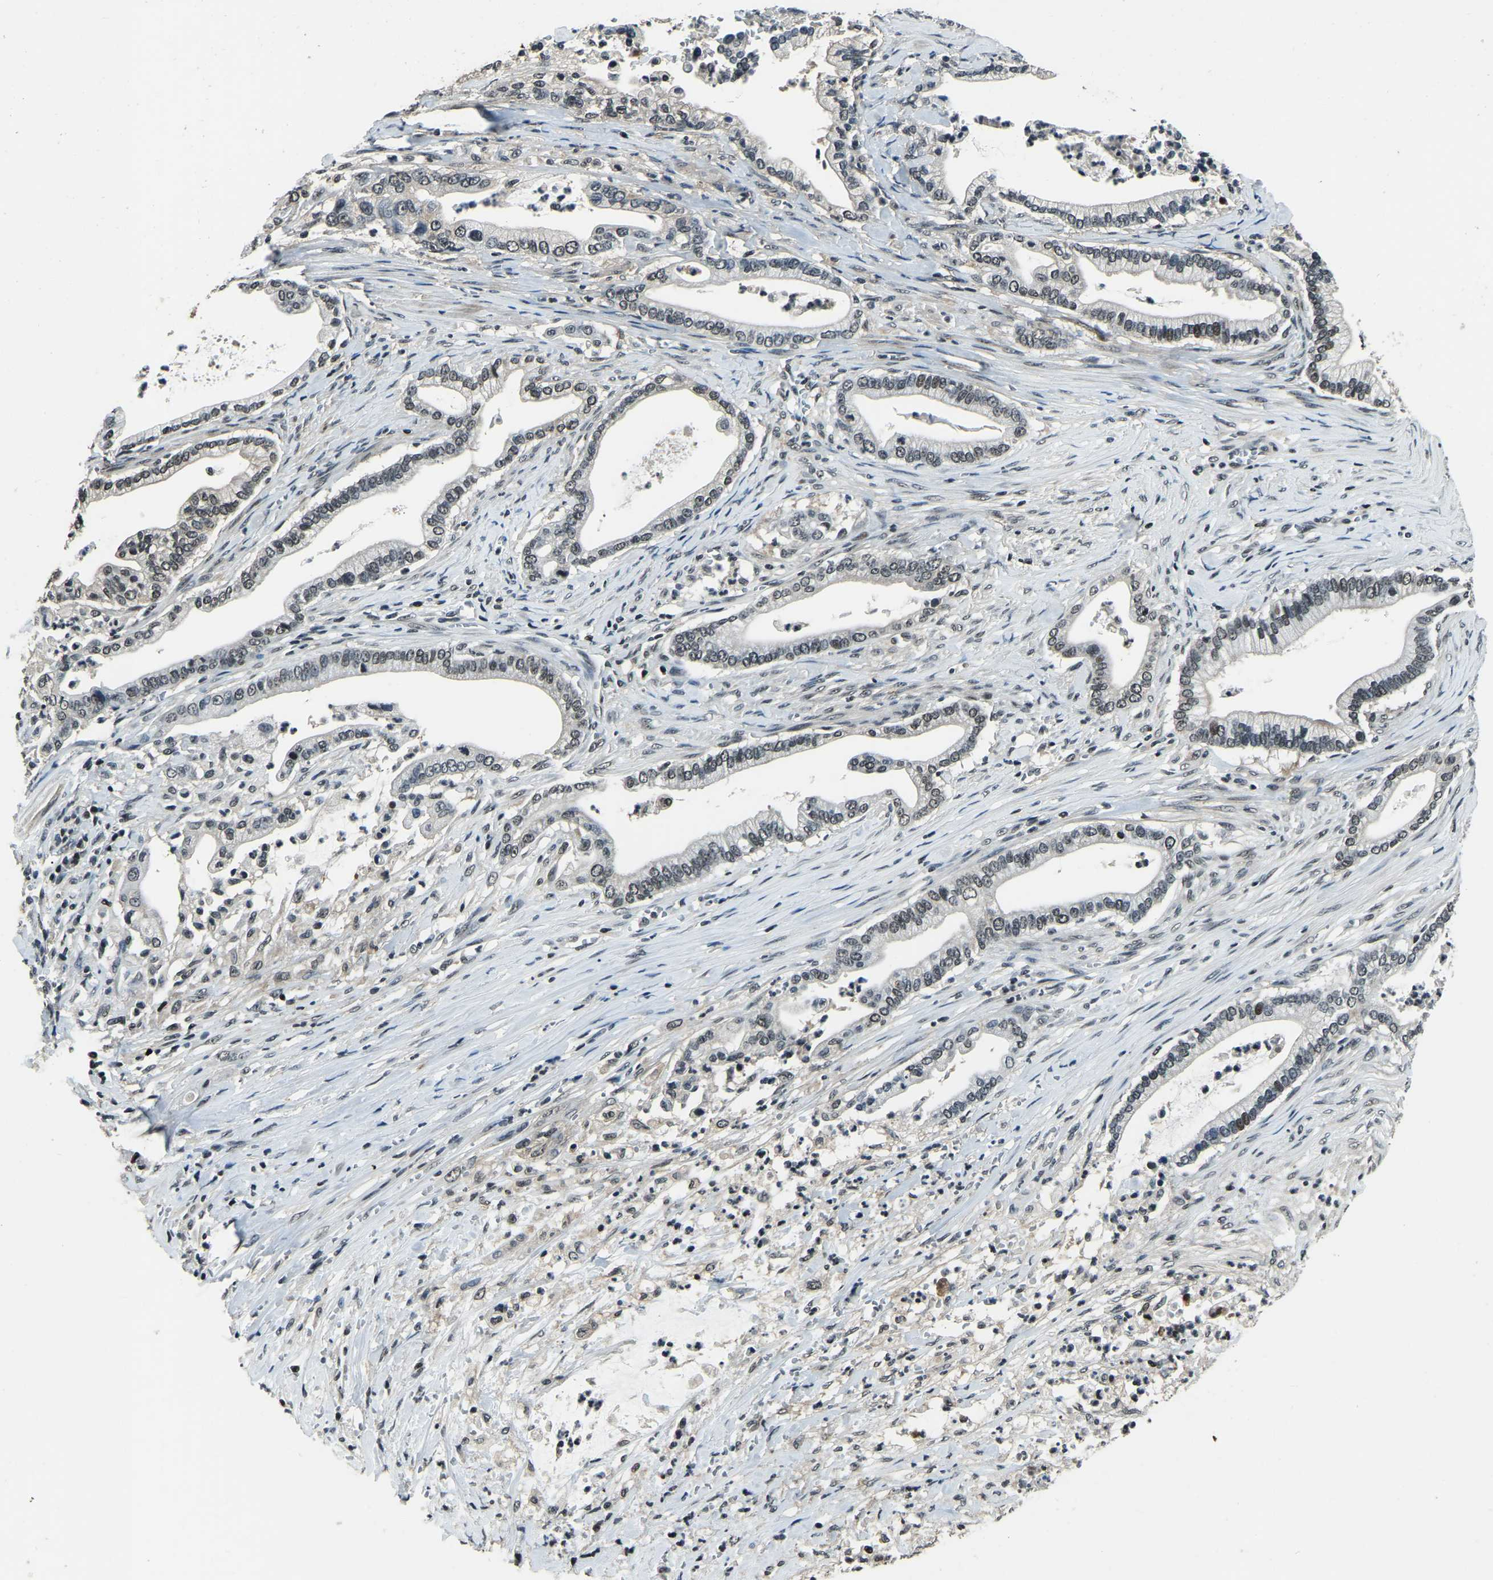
{"staining": {"intensity": "negative", "quantity": "none", "location": "none"}, "tissue": "pancreatic cancer", "cell_type": "Tumor cells", "image_type": "cancer", "snomed": [{"axis": "morphology", "description": "Adenocarcinoma, NOS"}, {"axis": "topography", "description": "Pancreas"}], "caption": "A high-resolution image shows IHC staining of pancreatic cancer (adenocarcinoma), which displays no significant staining in tumor cells. Nuclei are stained in blue.", "gene": "ANKIB1", "patient": {"sex": "male", "age": 69}}